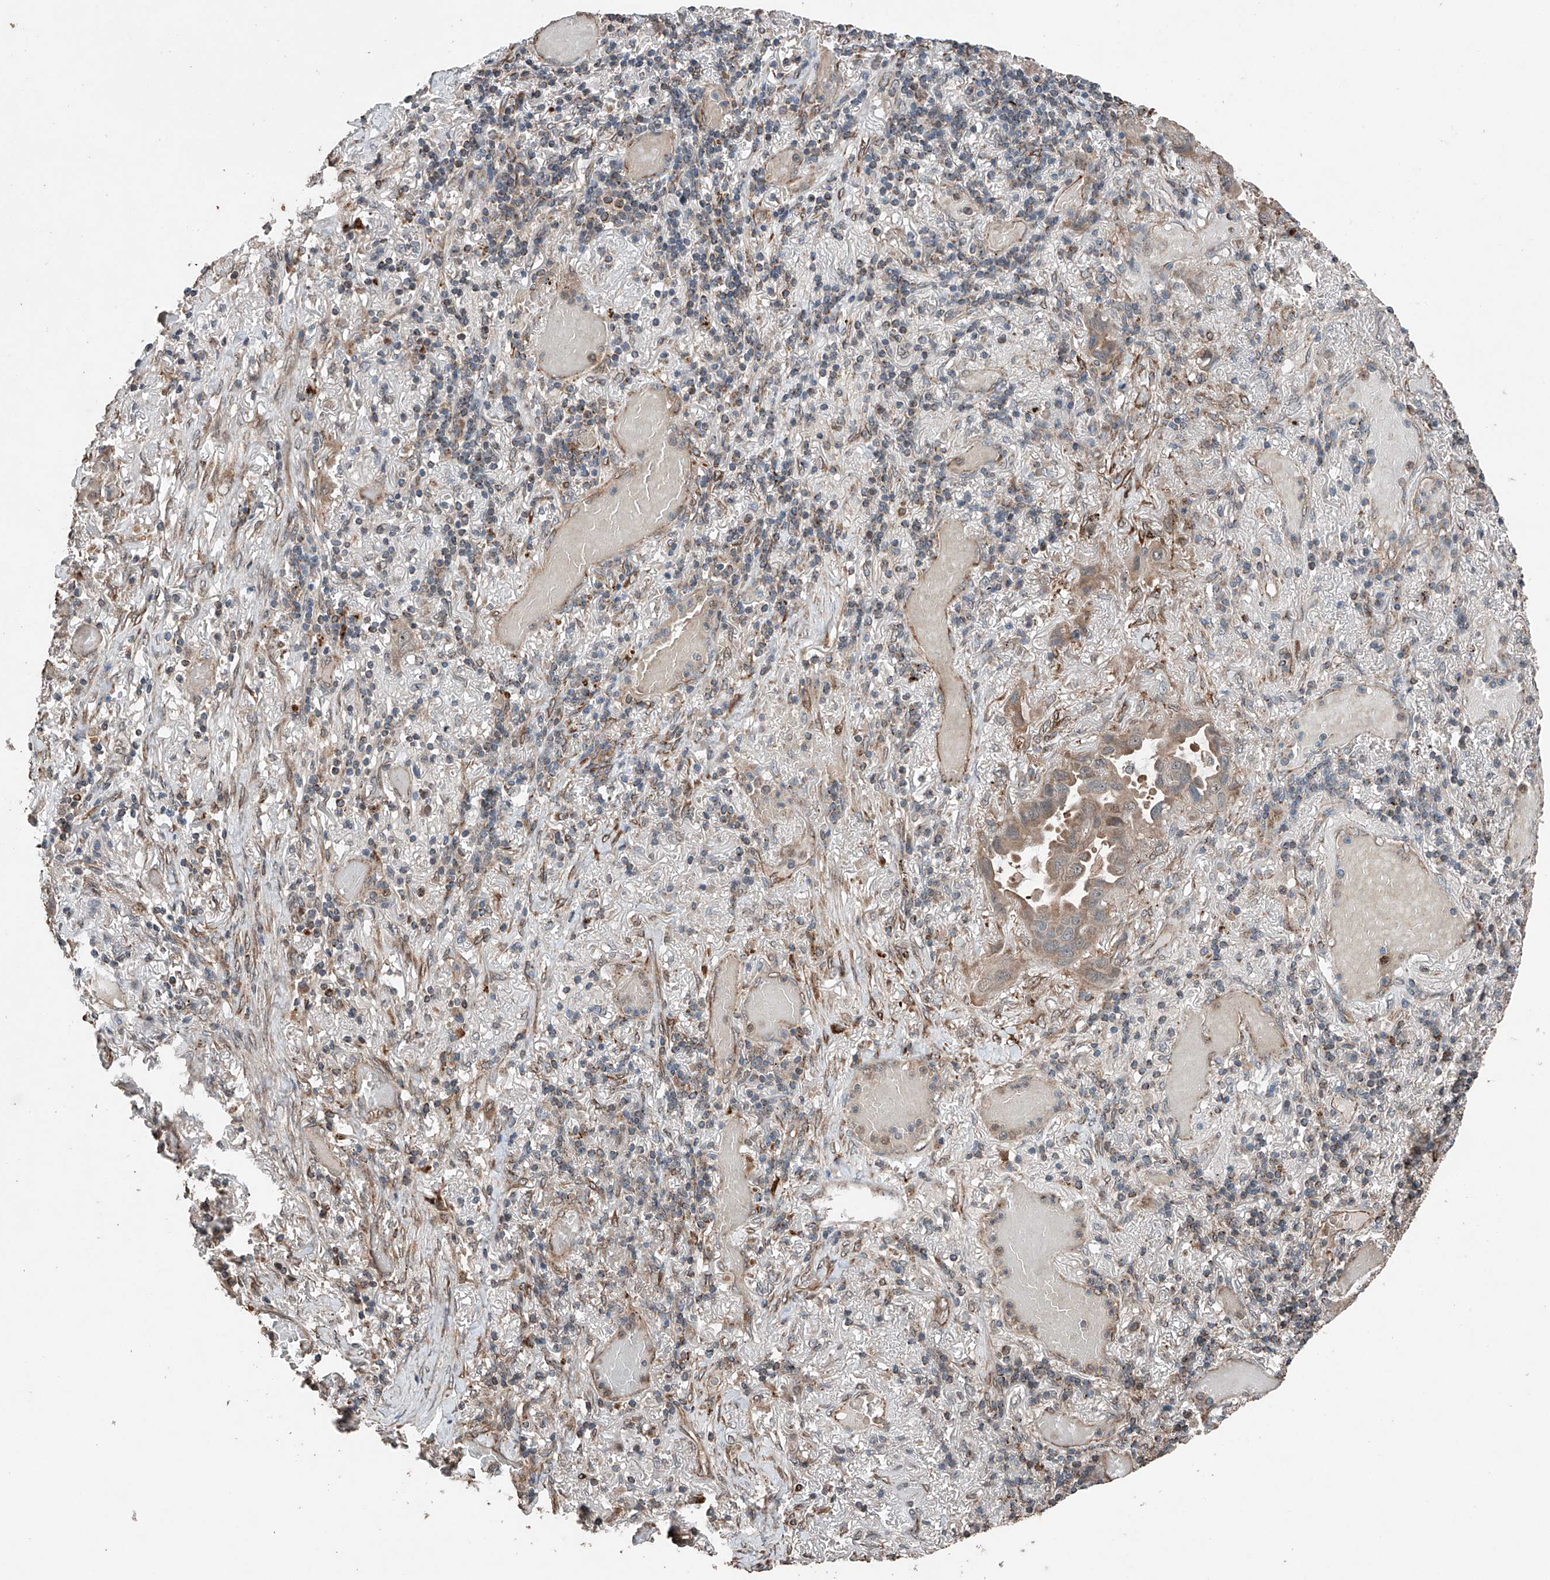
{"staining": {"intensity": "moderate", "quantity": ">75%", "location": "cytoplasmic/membranous"}, "tissue": "lung cancer", "cell_type": "Tumor cells", "image_type": "cancer", "snomed": [{"axis": "morphology", "description": "Adenocarcinoma, NOS"}, {"axis": "topography", "description": "Lung"}], "caption": "A medium amount of moderate cytoplasmic/membranous positivity is identified in about >75% of tumor cells in adenocarcinoma (lung) tissue. The protein is stained brown, and the nuclei are stained in blue (DAB IHC with brightfield microscopy, high magnification).", "gene": "AP4B1", "patient": {"sex": "male", "age": 64}}